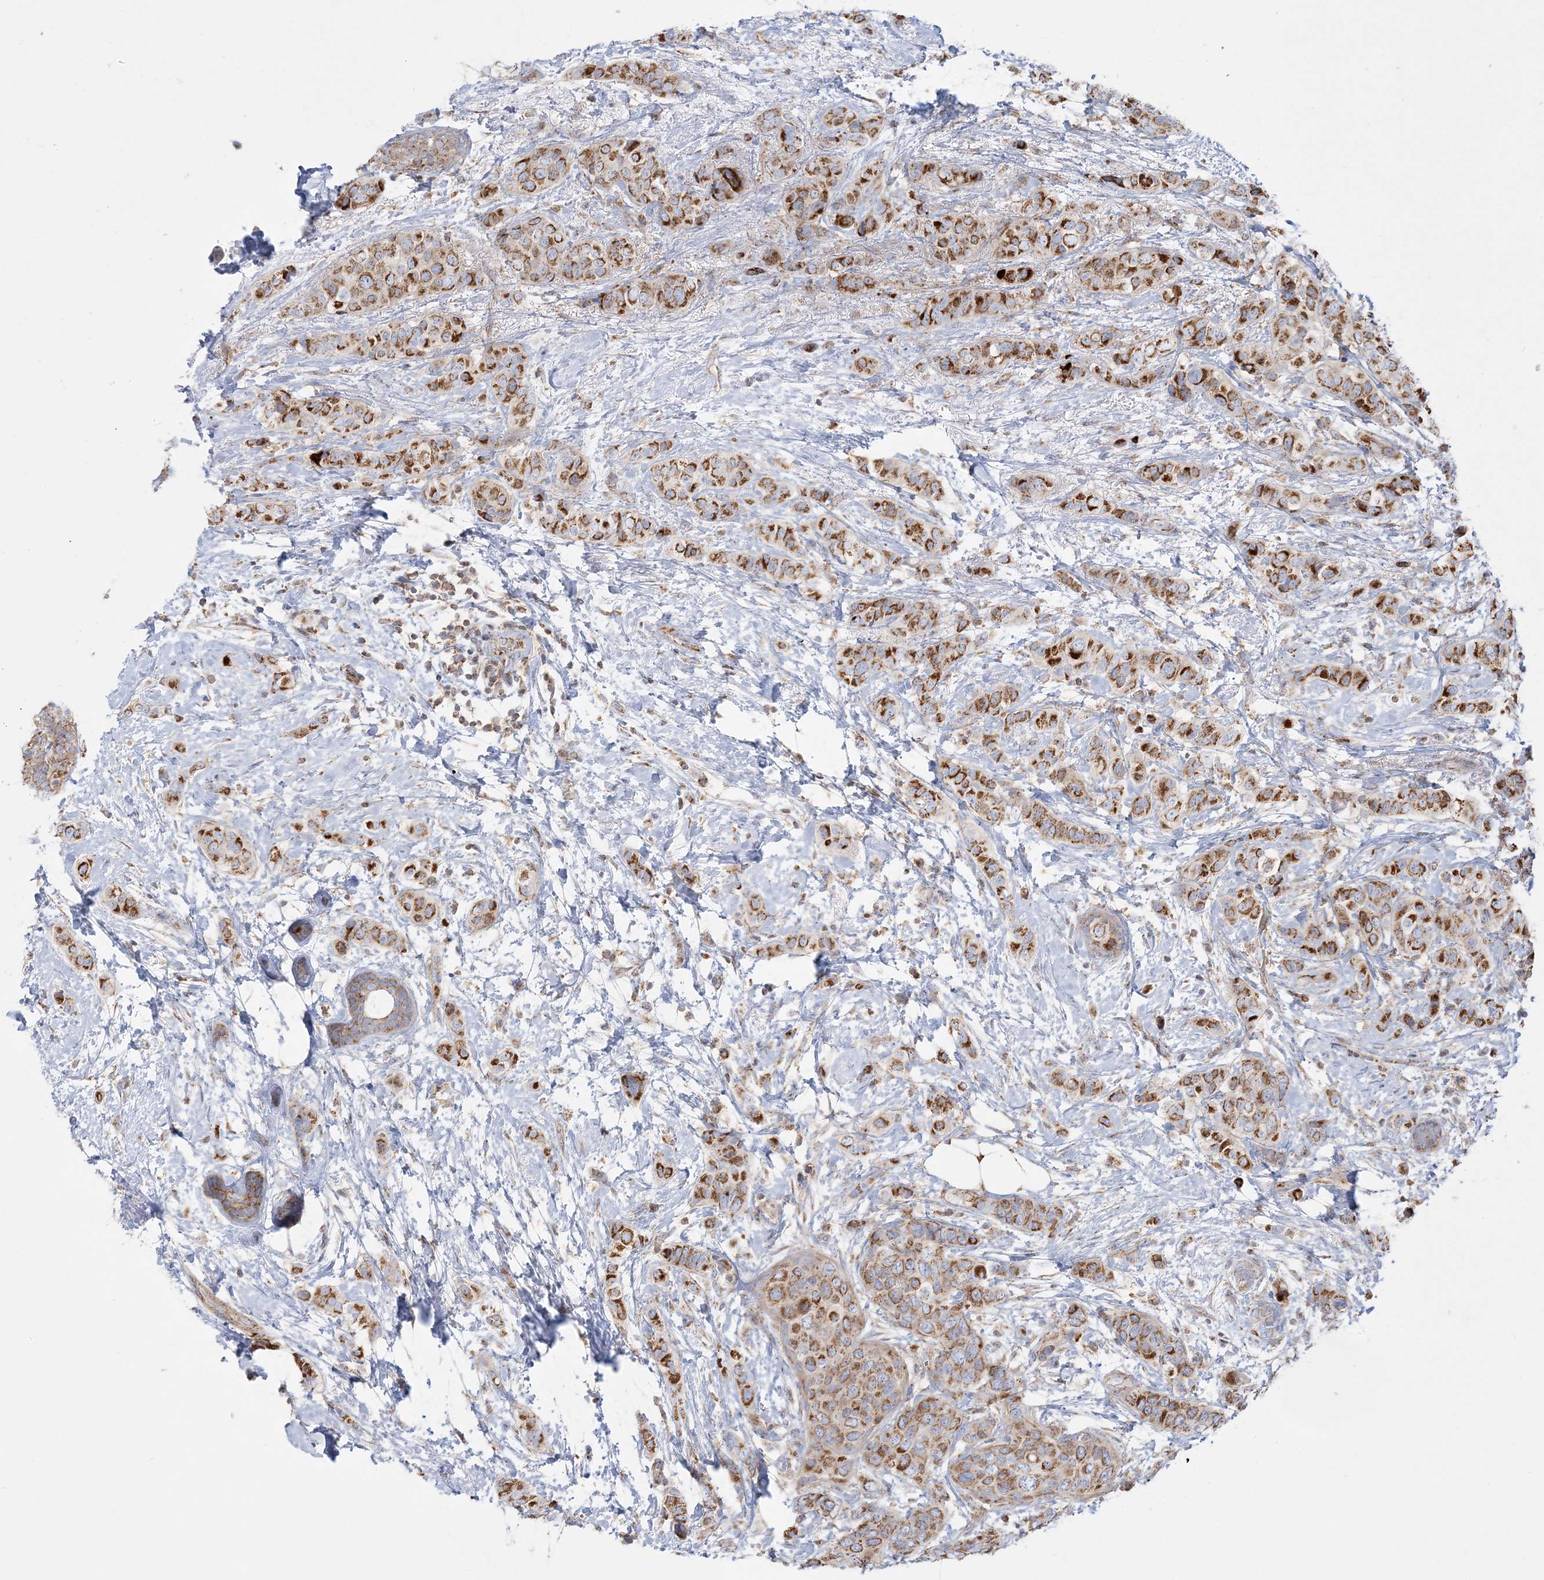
{"staining": {"intensity": "moderate", "quantity": "25%-75%", "location": "cytoplasmic/membranous"}, "tissue": "breast cancer", "cell_type": "Tumor cells", "image_type": "cancer", "snomed": [{"axis": "morphology", "description": "Lobular carcinoma"}, {"axis": "topography", "description": "Breast"}], "caption": "Protein staining shows moderate cytoplasmic/membranous staining in approximately 25%-75% of tumor cells in lobular carcinoma (breast).", "gene": "TBC1D14", "patient": {"sex": "female", "age": 51}}